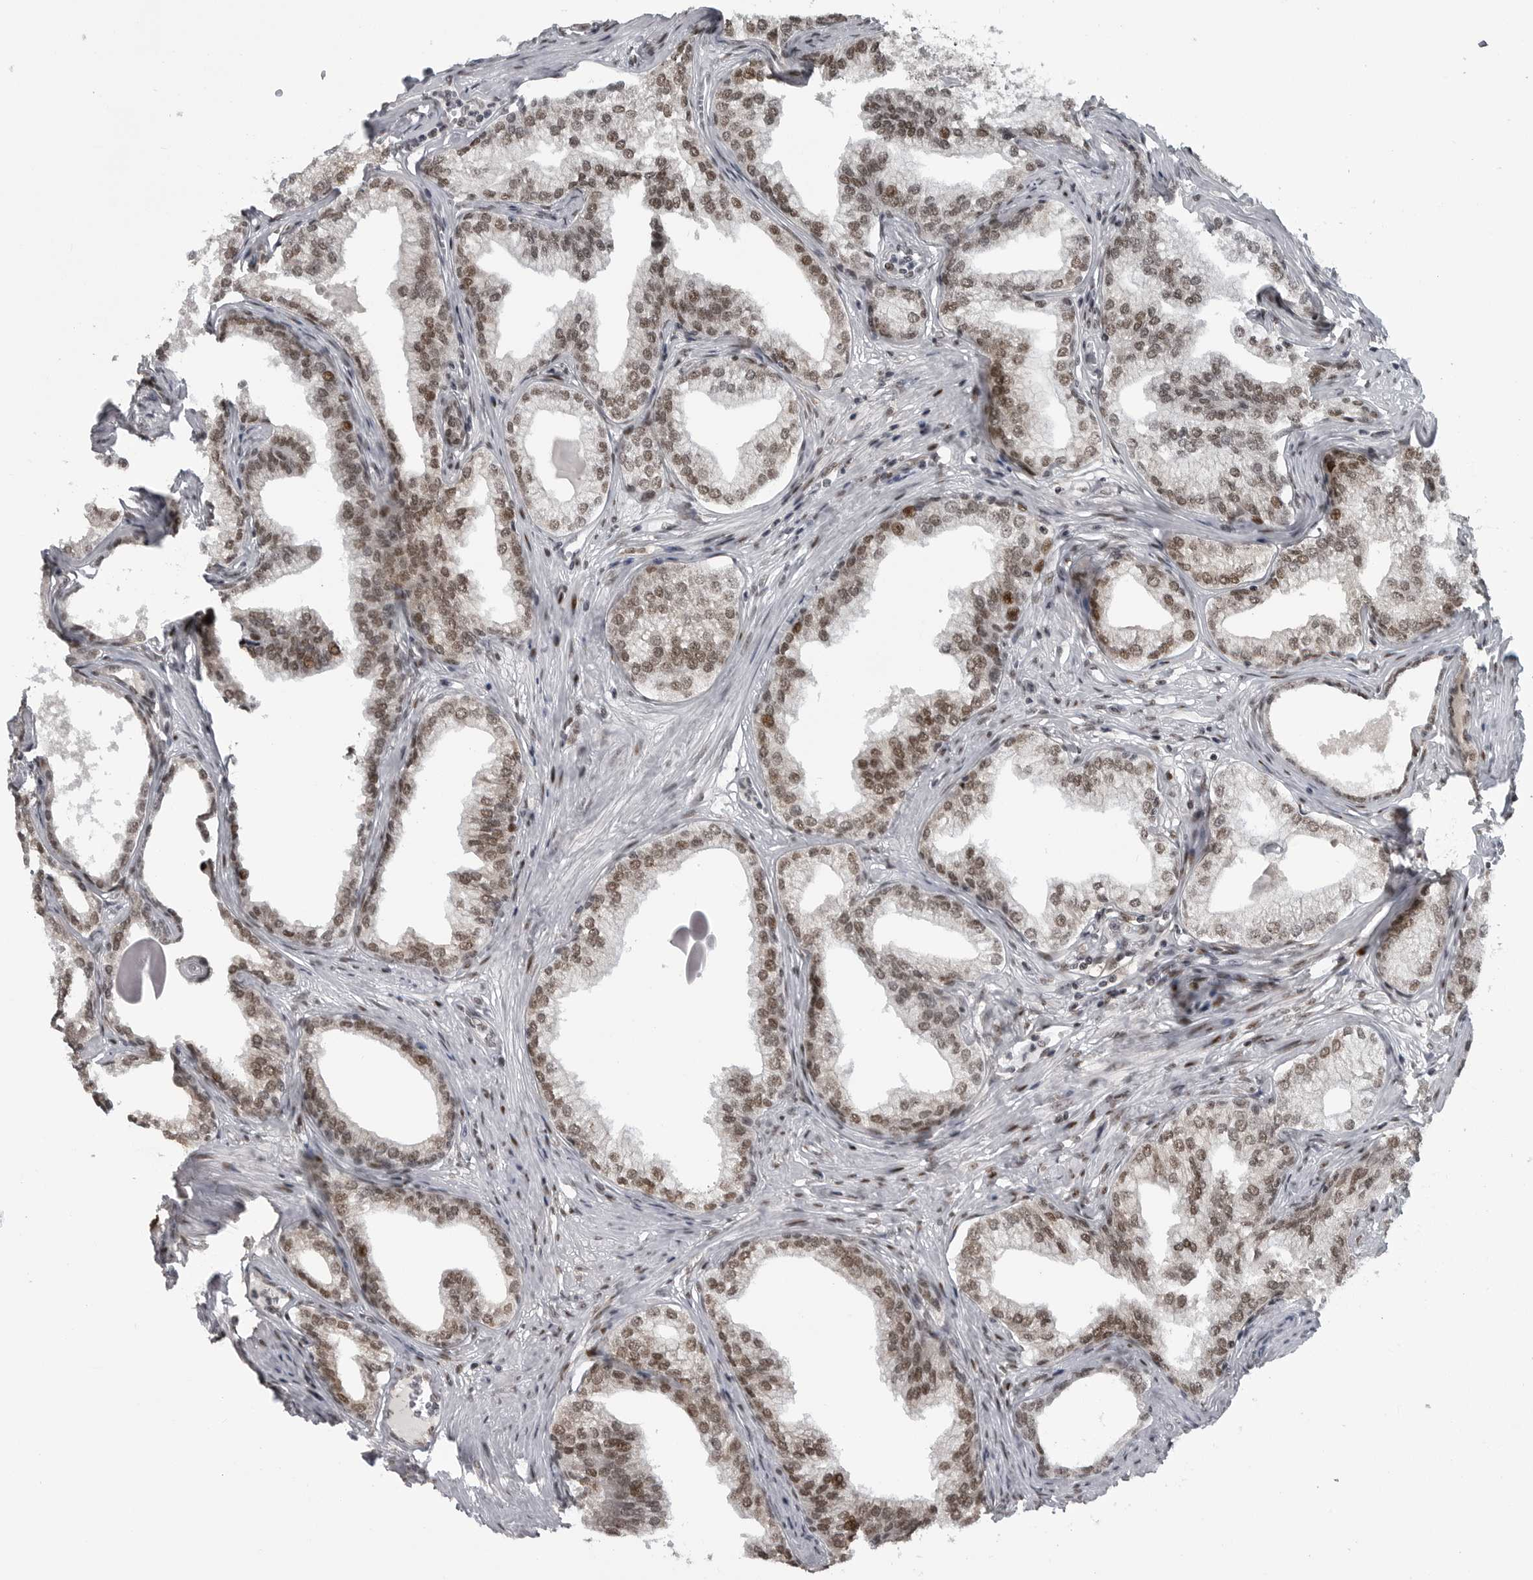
{"staining": {"intensity": "moderate", "quantity": ">75%", "location": "cytoplasmic/membranous,nuclear"}, "tissue": "prostate", "cell_type": "Glandular cells", "image_type": "normal", "snomed": [{"axis": "morphology", "description": "Normal tissue, NOS"}, {"axis": "morphology", "description": "Urothelial carcinoma, Low grade"}, {"axis": "topography", "description": "Urinary bladder"}, {"axis": "topography", "description": "Prostate"}], "caption": "IHC photomicrograph of normal prostate: human prostate stained using immunohistochemistry (IHC) displays medium levels of moderate protein expression localized specifically in the cytoplasmic/membranous,nuclear of glandular cells, appearing as a cytoplasmic/membranous,nuclear brown color.", "gene": "C8orf58", "patient": {"sex": "male", "age": 60}}